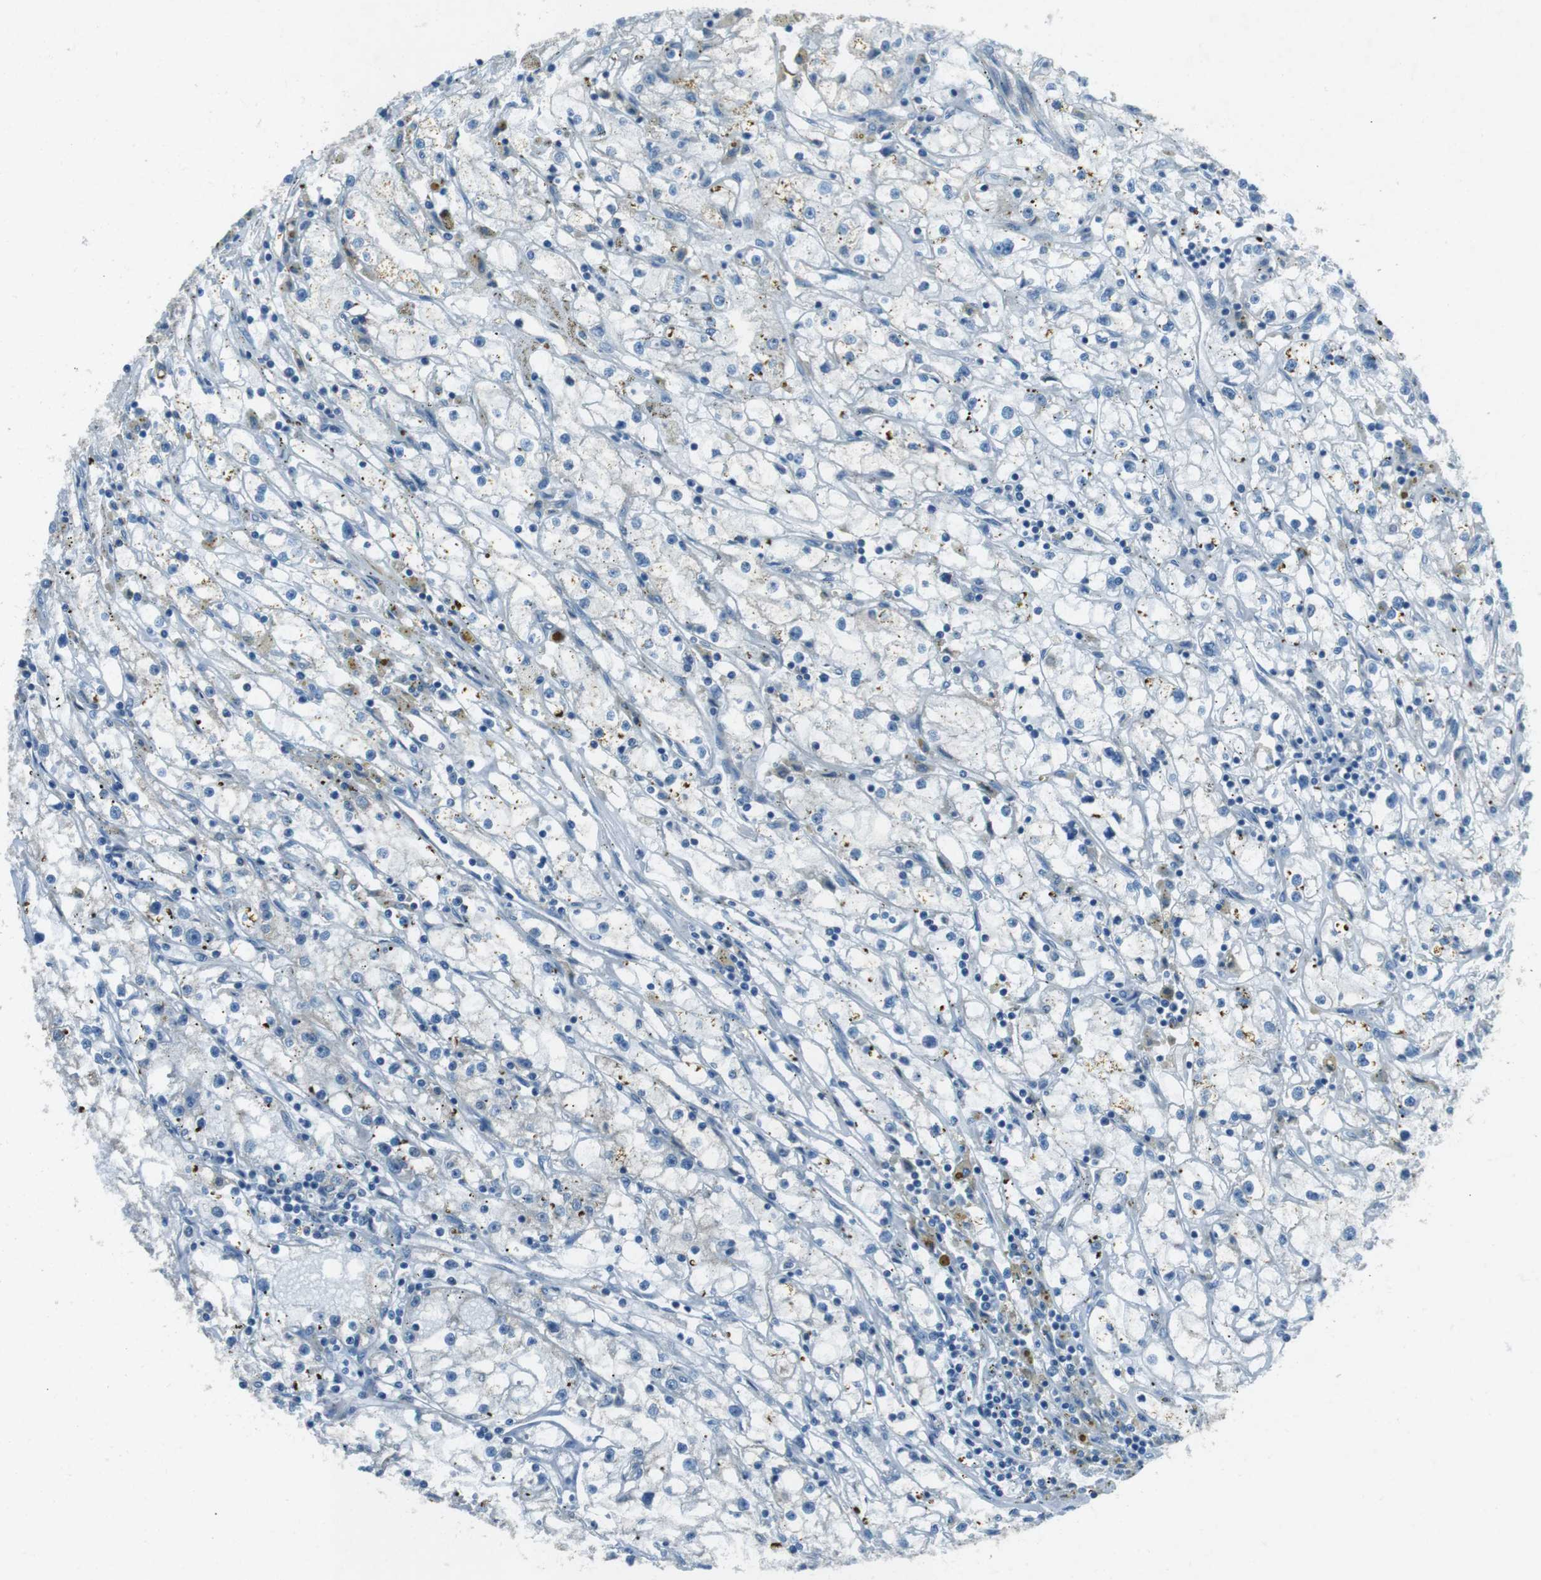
{"staining": {"intensity": "negative", "quantity": "none", "location": "none"}, "tissue": "renal cancer", "cell_type": "Tumor cells", "image_type": "cancer", "snomed": [{"axis": "morphology", "description": "Adenocarcinoma, NOS"}, {"axis": "topography", "description": "Kidney"}], "caption": "This is an immunohistochemistry (IHC) image of human renal adenocarcinoma. There is no expression in tumor cells.", "gene": "MFAP3", "patient": {"sex": "male", "age": 56}}